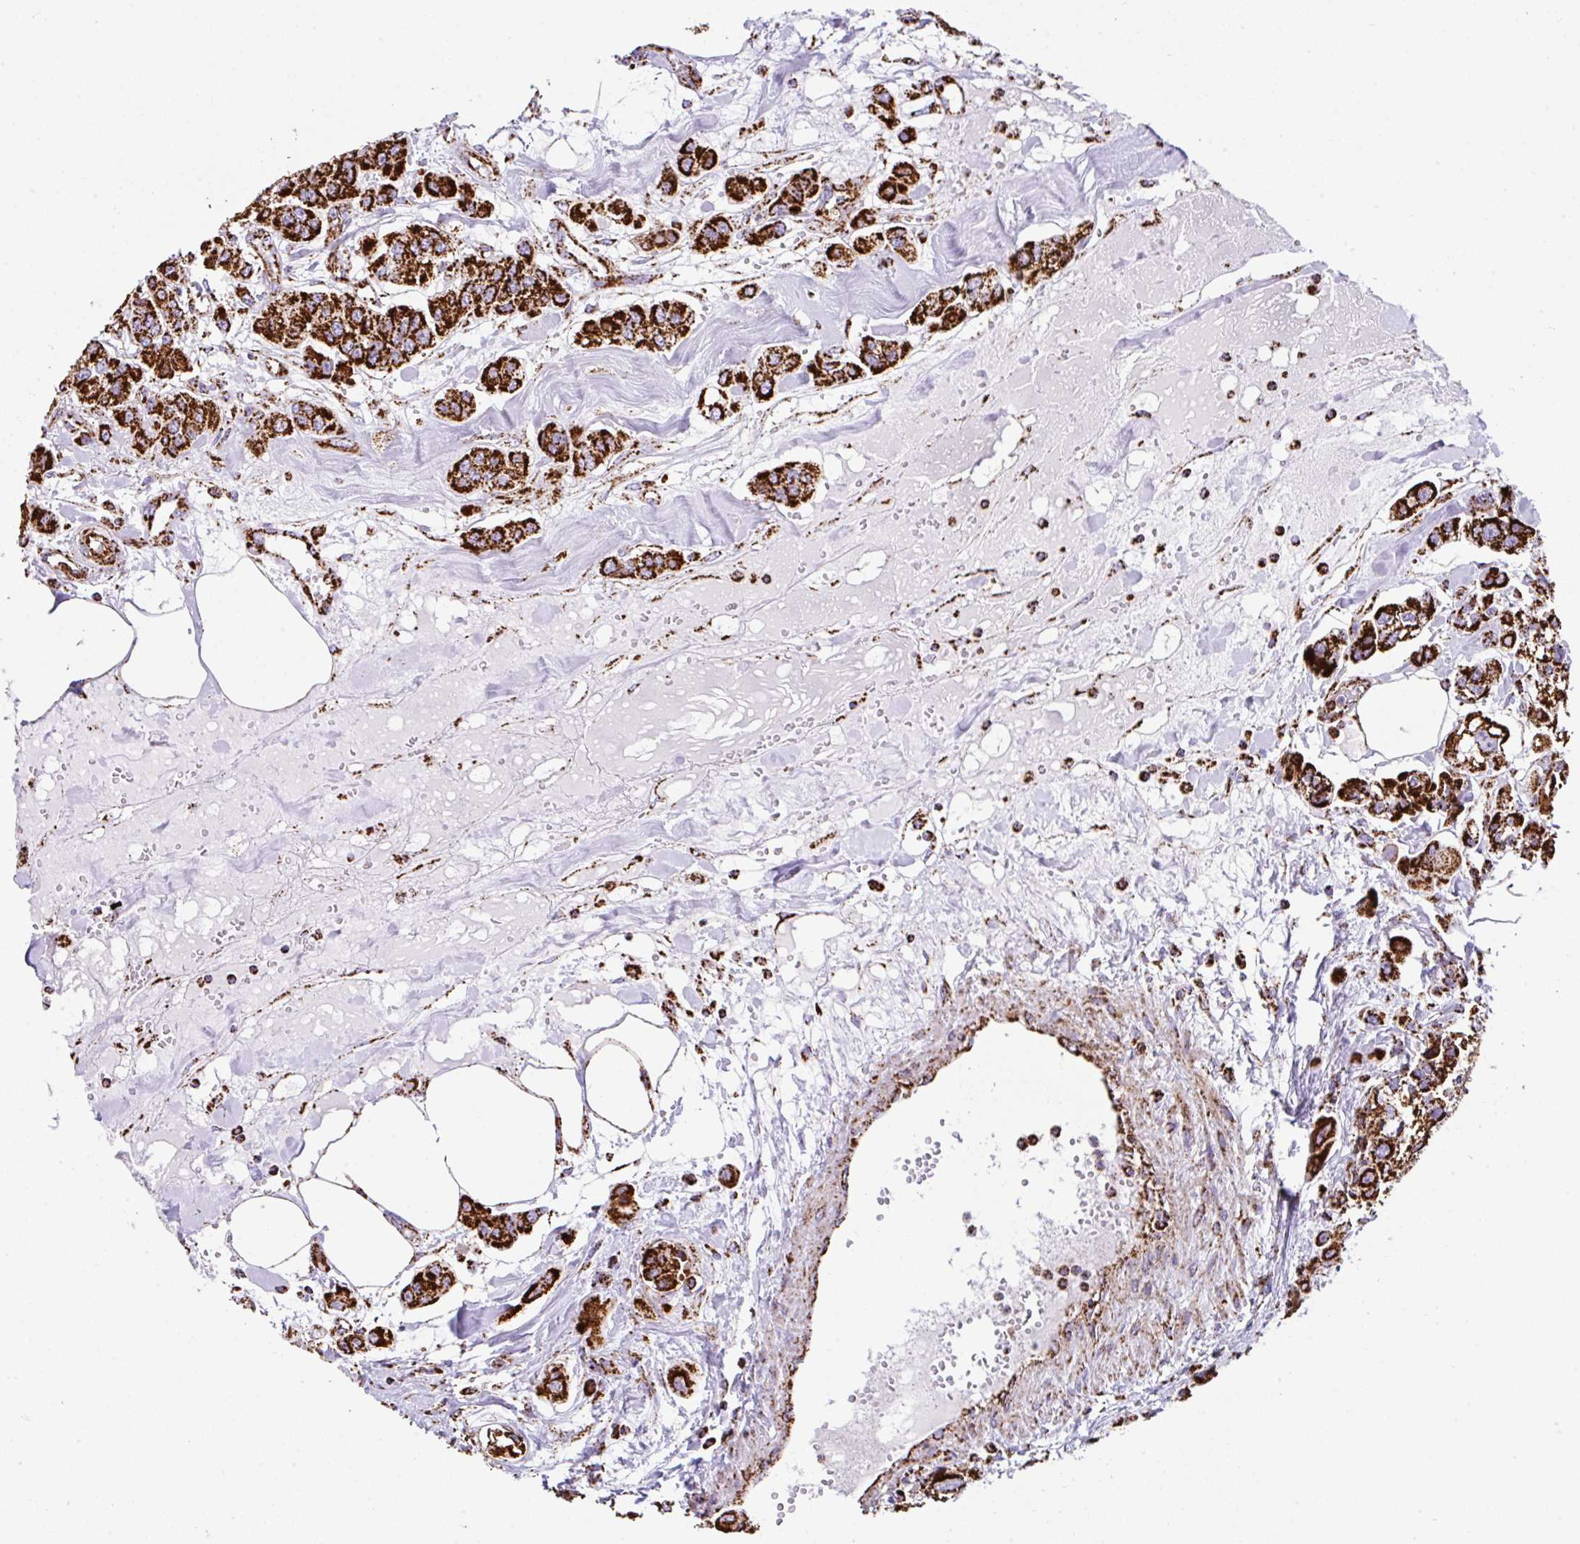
{"staining": {"intensity": "strong", "quantity": ">75%", "location": "cytoplasmic/membranous"}, "tissue": "urothelial cancer", "cell_type": "Tumor cells", "image_type": "cancer", "snomed": [{"axis": "morphology", "description": "Urothelial carcinoma, High grade"}, {"axis": "topography", "description": "Urinary bladder"}], "caption": "Brown immunohistochemical staining in human urothelial cancer exhibits strong cytoplasmic/membranous expression in approximately >75% of tumor cells.", "gene": "ANKRD33B", "patient": {"sex": "male", "age": 67}}